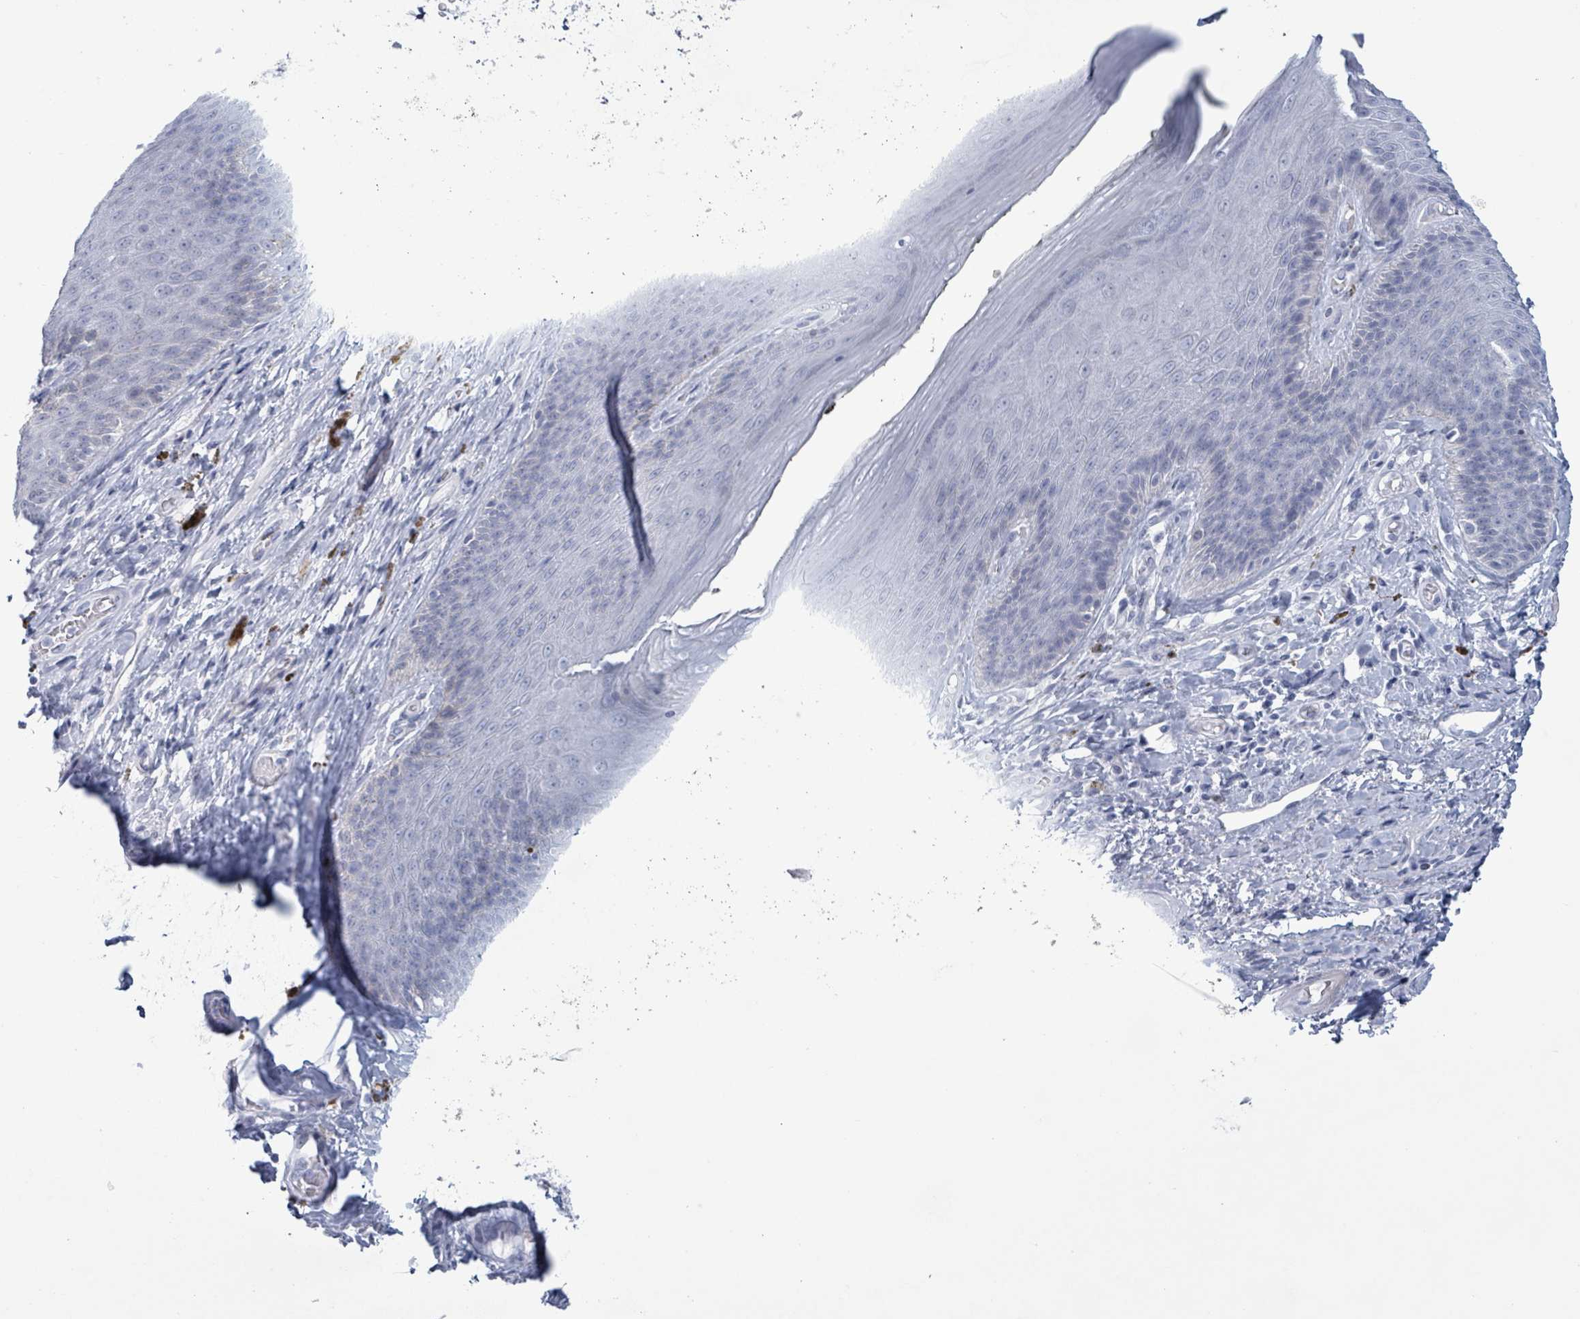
{"staining": {"intensity": "negative", "quantity": "none", "location": "none"}, "tissue": "skin", "cell_type": "Epidermal cells", "image_type": "normal", "snomed": [{"axis": "morphology", "description": "Normal tissue, NOS"}, {"axis": "topography", "description": "Anal"}, {"axis": "topography", "description": "Peripheral nerve tissue"}], "caption": "The photomicrograph reveals no significant expression in epidermal cells of skin. (DAB immunohistochemistry (IHC) with hematoxylin counter stain).", "gene": "ZNF771", "patient": {"sex": "male", "age": 53}}